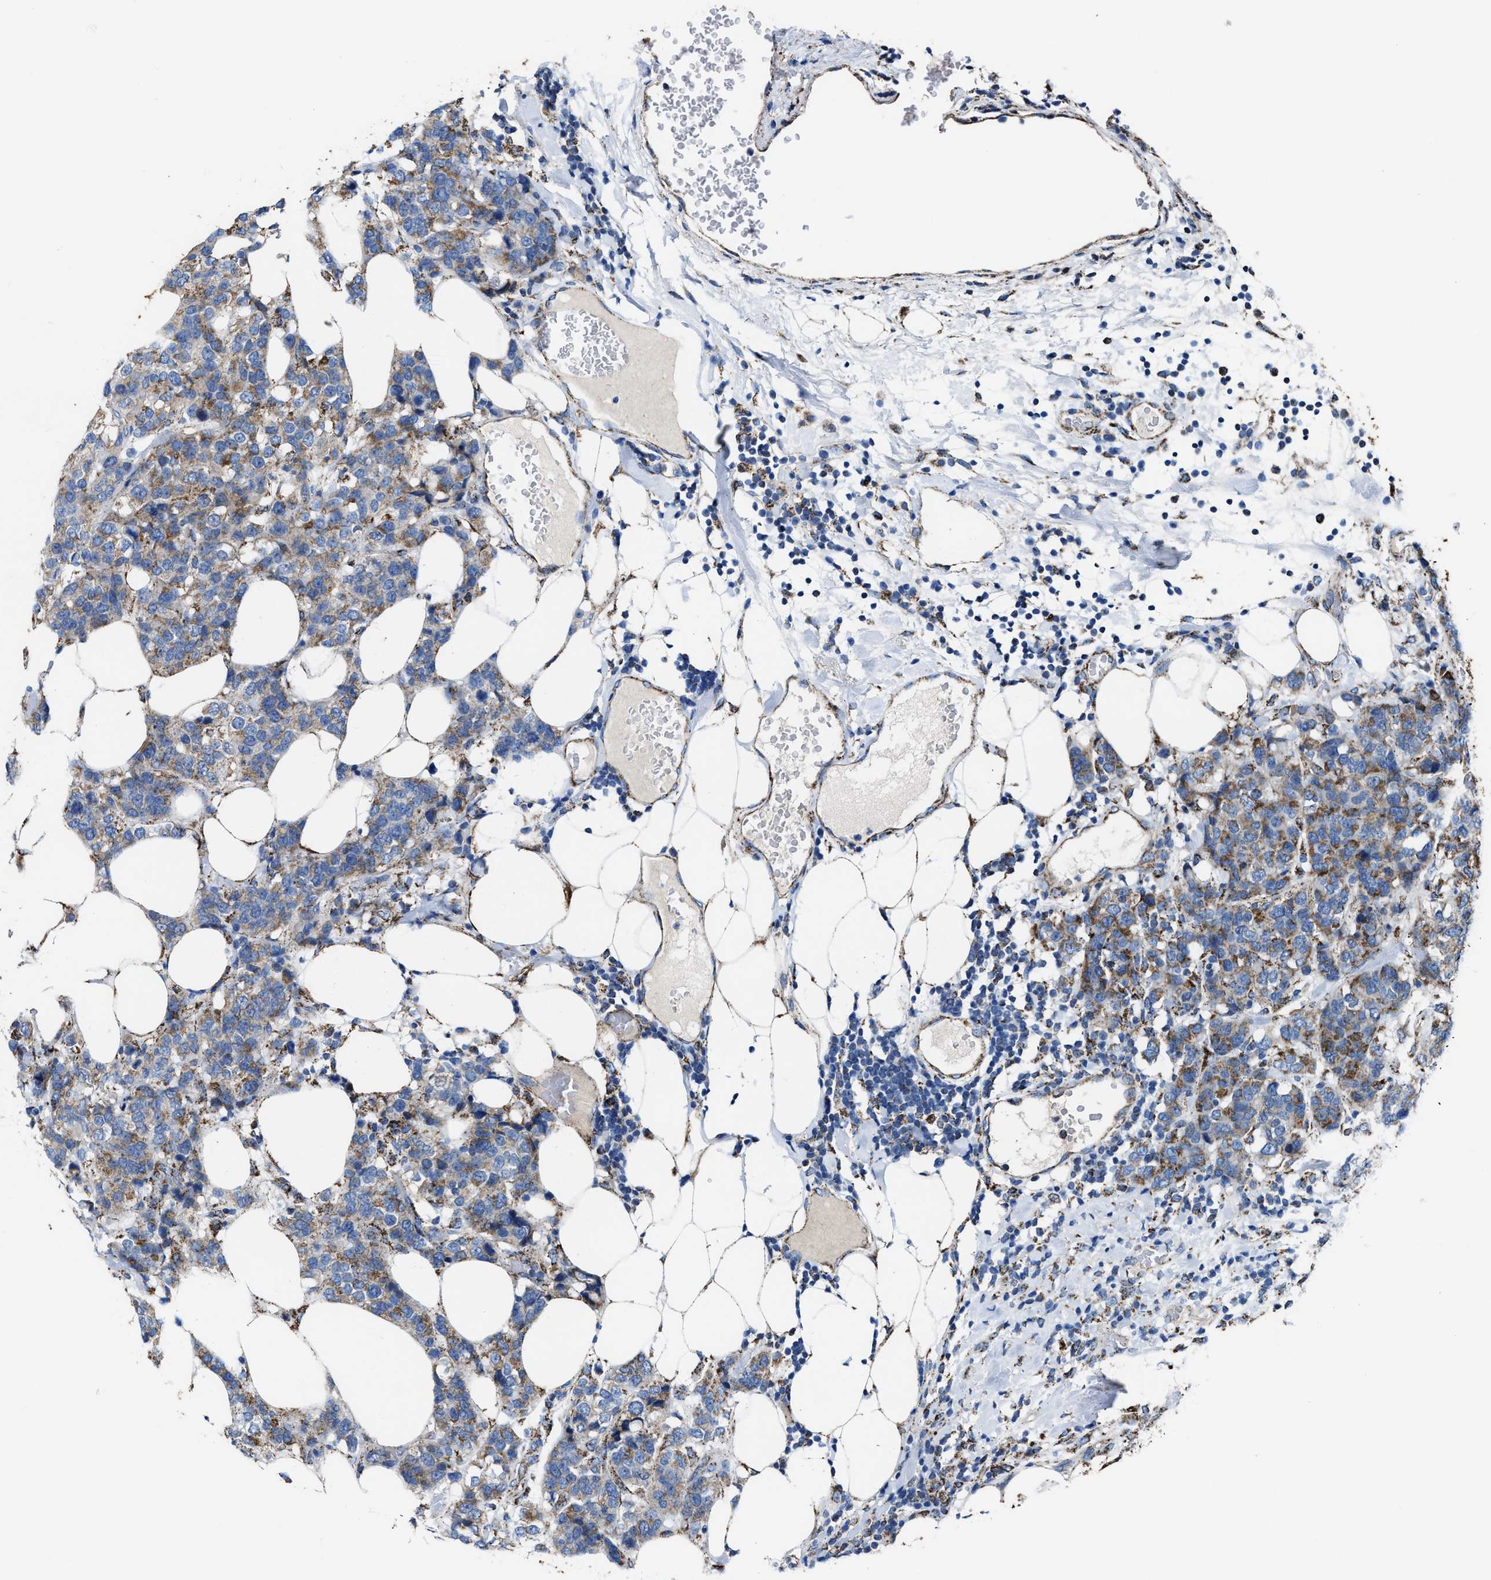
{"staining": {"intensity": "moderate", "quantity": ">75%", "location": "cytoplasmic/membranous"}, "tissue": "breast cancer", "cell_type": "Tumor cells", "image_type": "cancer", "snomed": [{"axis": "morphology", "description": "Lobular carcinoma"}, {"axis": "topography", "description": "Breast"}], "caption": "Breast lobular carcinoma tissue demonstrates moderate cytoplasmic/membranous positivity in approximately >75% of tumor cells", "gene": "ALDH1B1", "patient": {"sex": "female", "age": 59}}